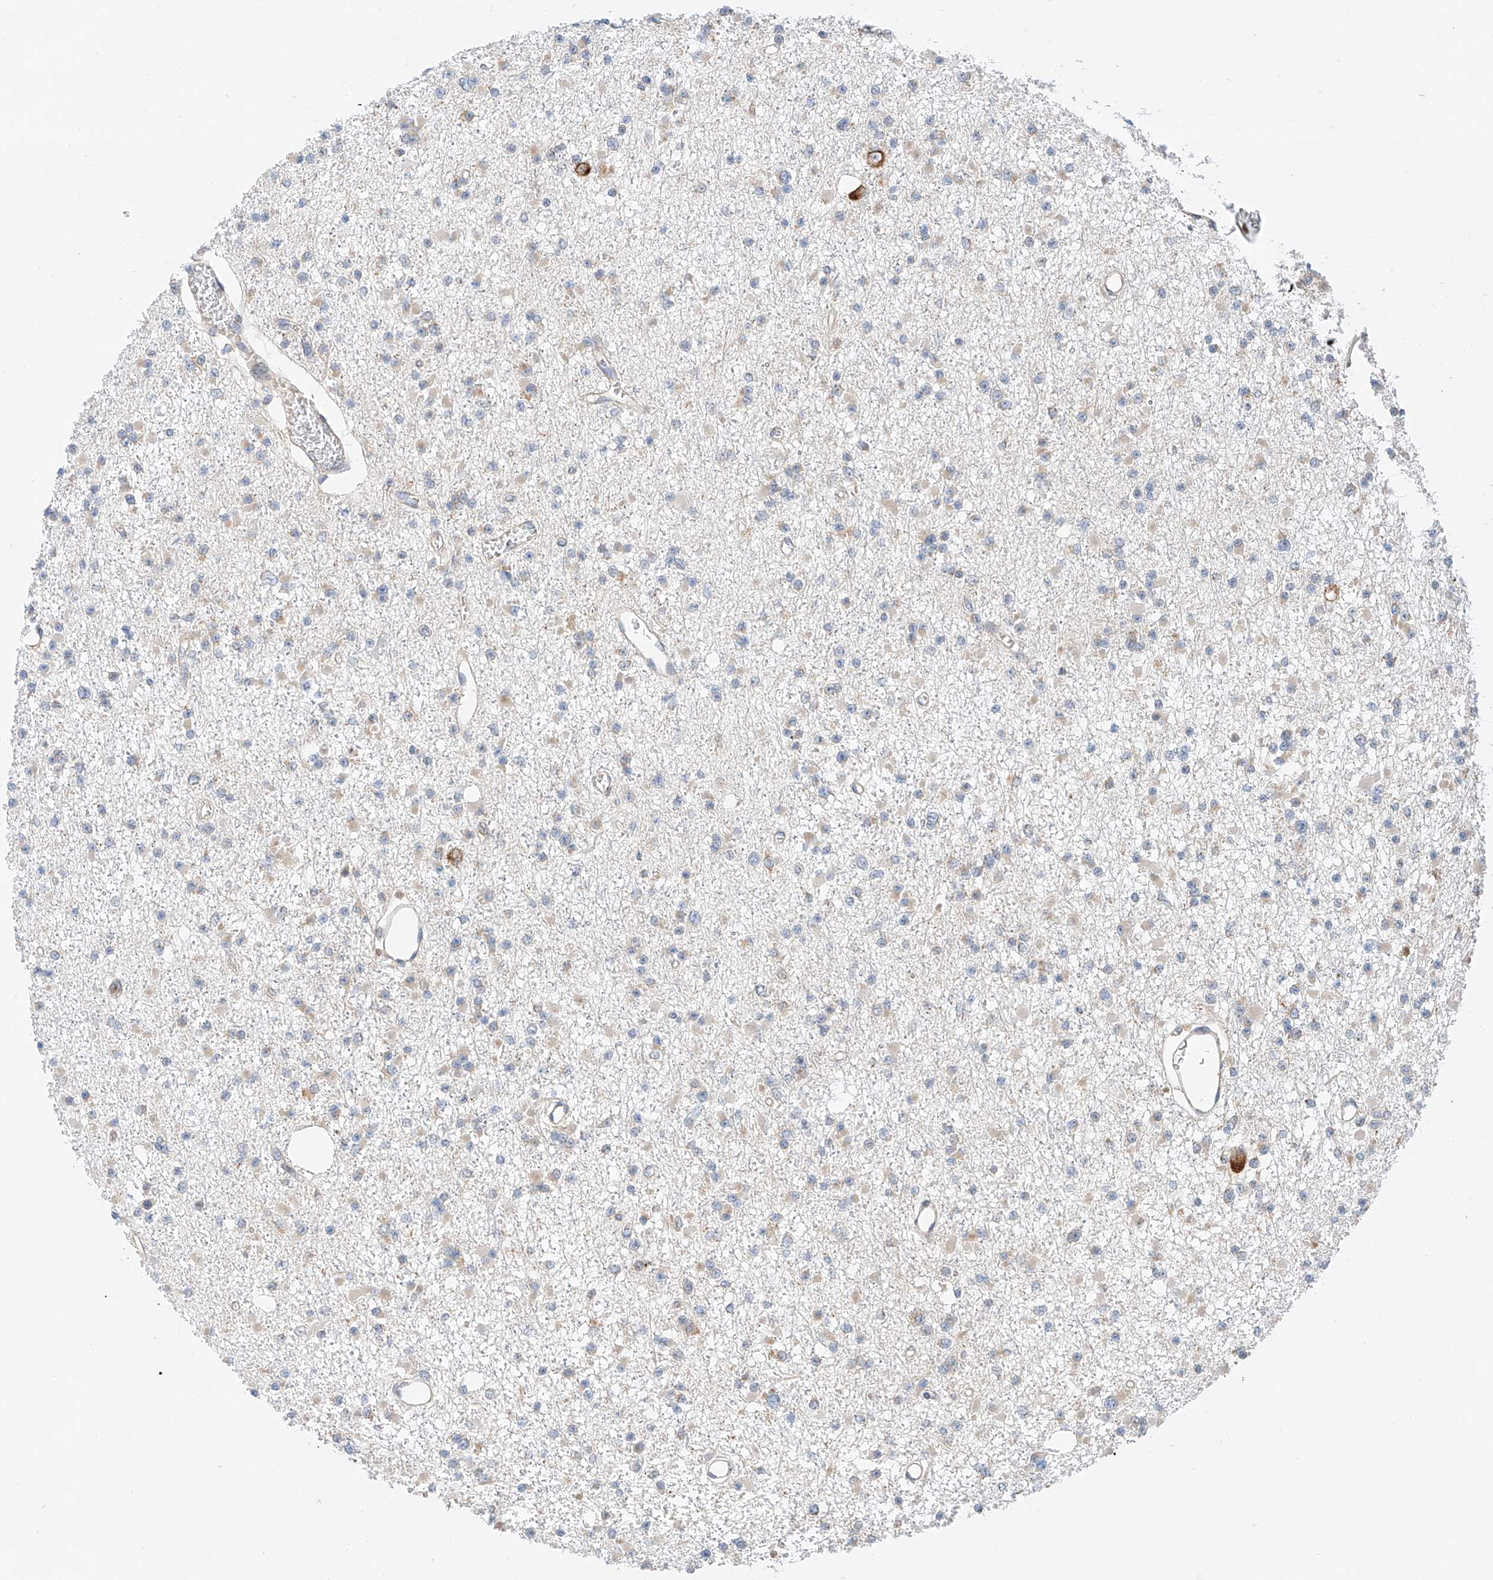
{"staining": {"intensity": "weak", "quantity": "25%-75%", "location": "cytoplasmic/membranous"}, "tissue": "glioma", "cell_type": "Tumor cells", "image_type": "cancer", "snomed": [{"axis": "morphology", "description": "Glioma, malignant, Low grade"}, {"axis": "topography", "description": "Brain"}], "caption": "A brown stain labels weak cytoplasmic/membranous positivity of a protein in human glioma tumor cells. (Stains: DAB in brown, nuclei in blue, Microscopy: brightfield microscopy at high magnification).", "gene": "MFN2", "patient": {"sex": "female", "age": 22}}